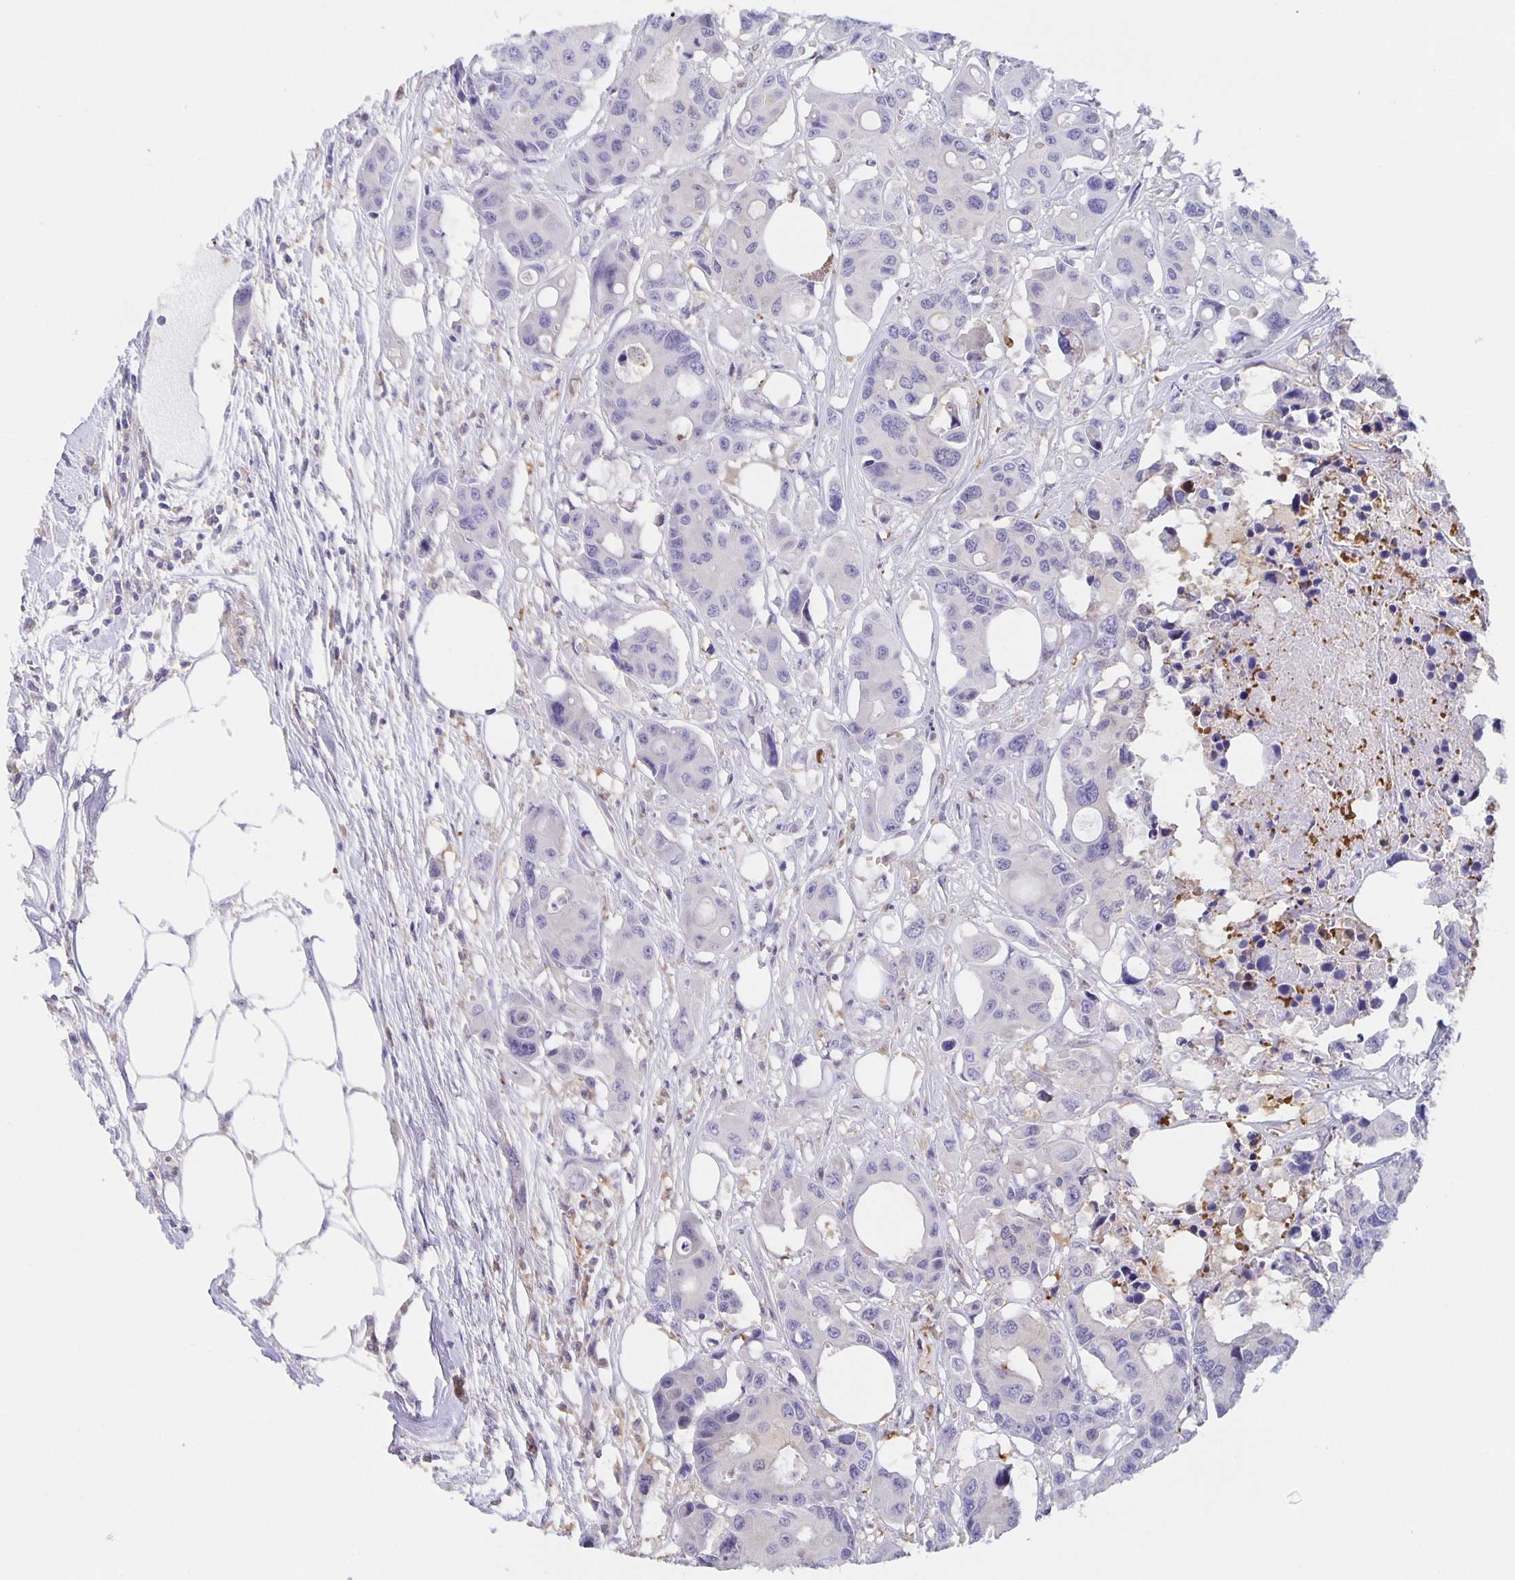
{"staining": {"intensity": "negative", "quantity": "none", "location": "none"}, "tissue": "colorectal cancer", "cell_type": "Tumor cells", "image_type": "cancer", "snomed": [{"axis": "morphology", "description": "Adenocarcinoma, NOS"}, {"axis": "topography", "description": "Colon"}], "caption": "Adenocarcinoma (colorectal) stained for a protein using immunohistochemistry exhibits no positivity tumor cells.", "gene": "MARCHF6", "patient": {"sex": "male", "age": 77}}